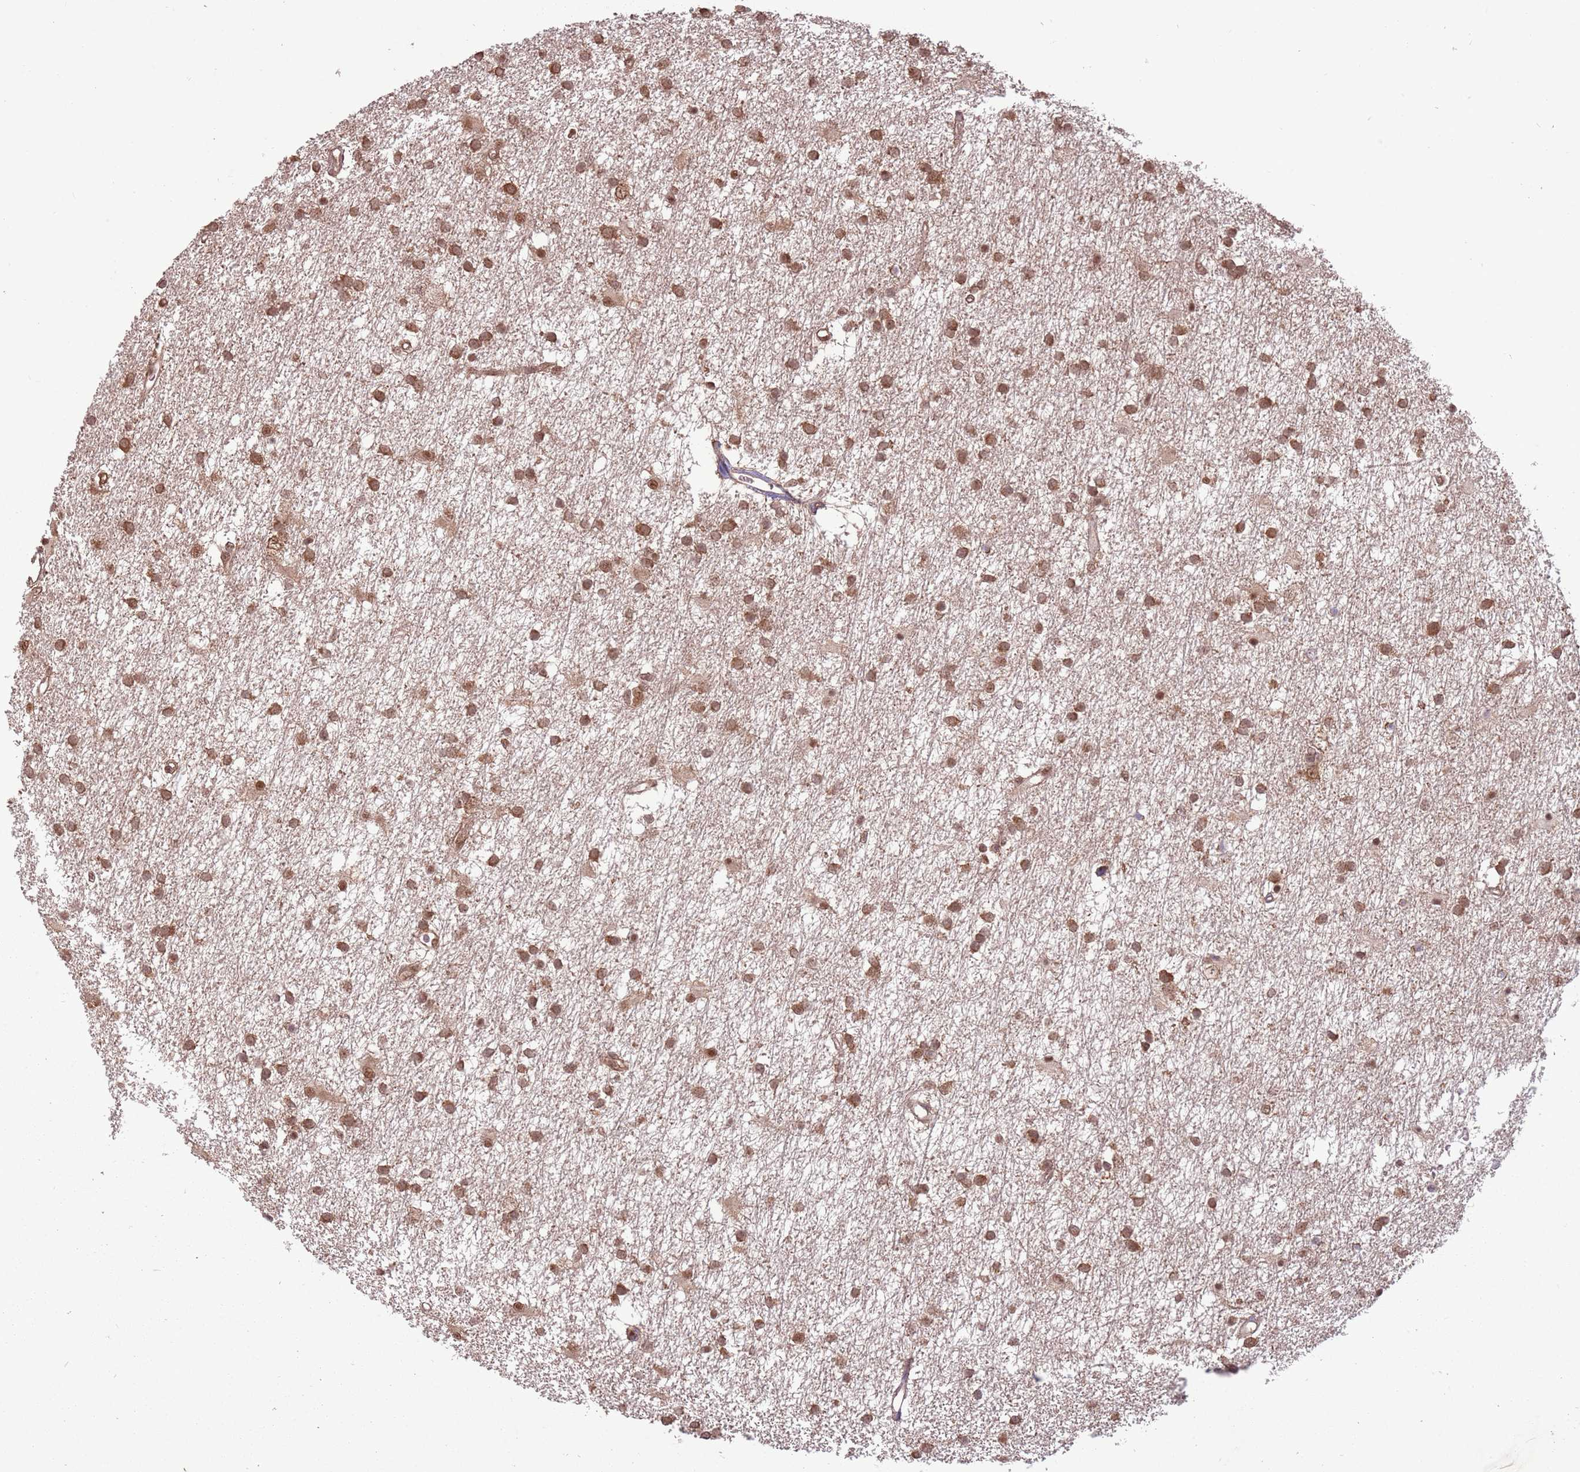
{"staining": {"intensity": "moderate", "quantity": ">75%", "location": "cytoplasmic/membranous,nuclear"}, "tissue": "glioma", "cell_type": "Tumor cells", "image_type": "cancer", "snomed": [{"axis": "morphology", "description": "Glioma, malignant, High grade"}, {"axis": "topography", "description": "Brain"}], "caption": "Protein analysis of malignant high-grade glioma tissue demonstrates moderate cytoplasmic/membranous and nuclear positivity in approximately >75% of tumor cells. Nuclei are stained in blue.", "gene": "ADAMTS3", "patient": {"sex": "male", "age": 77}}